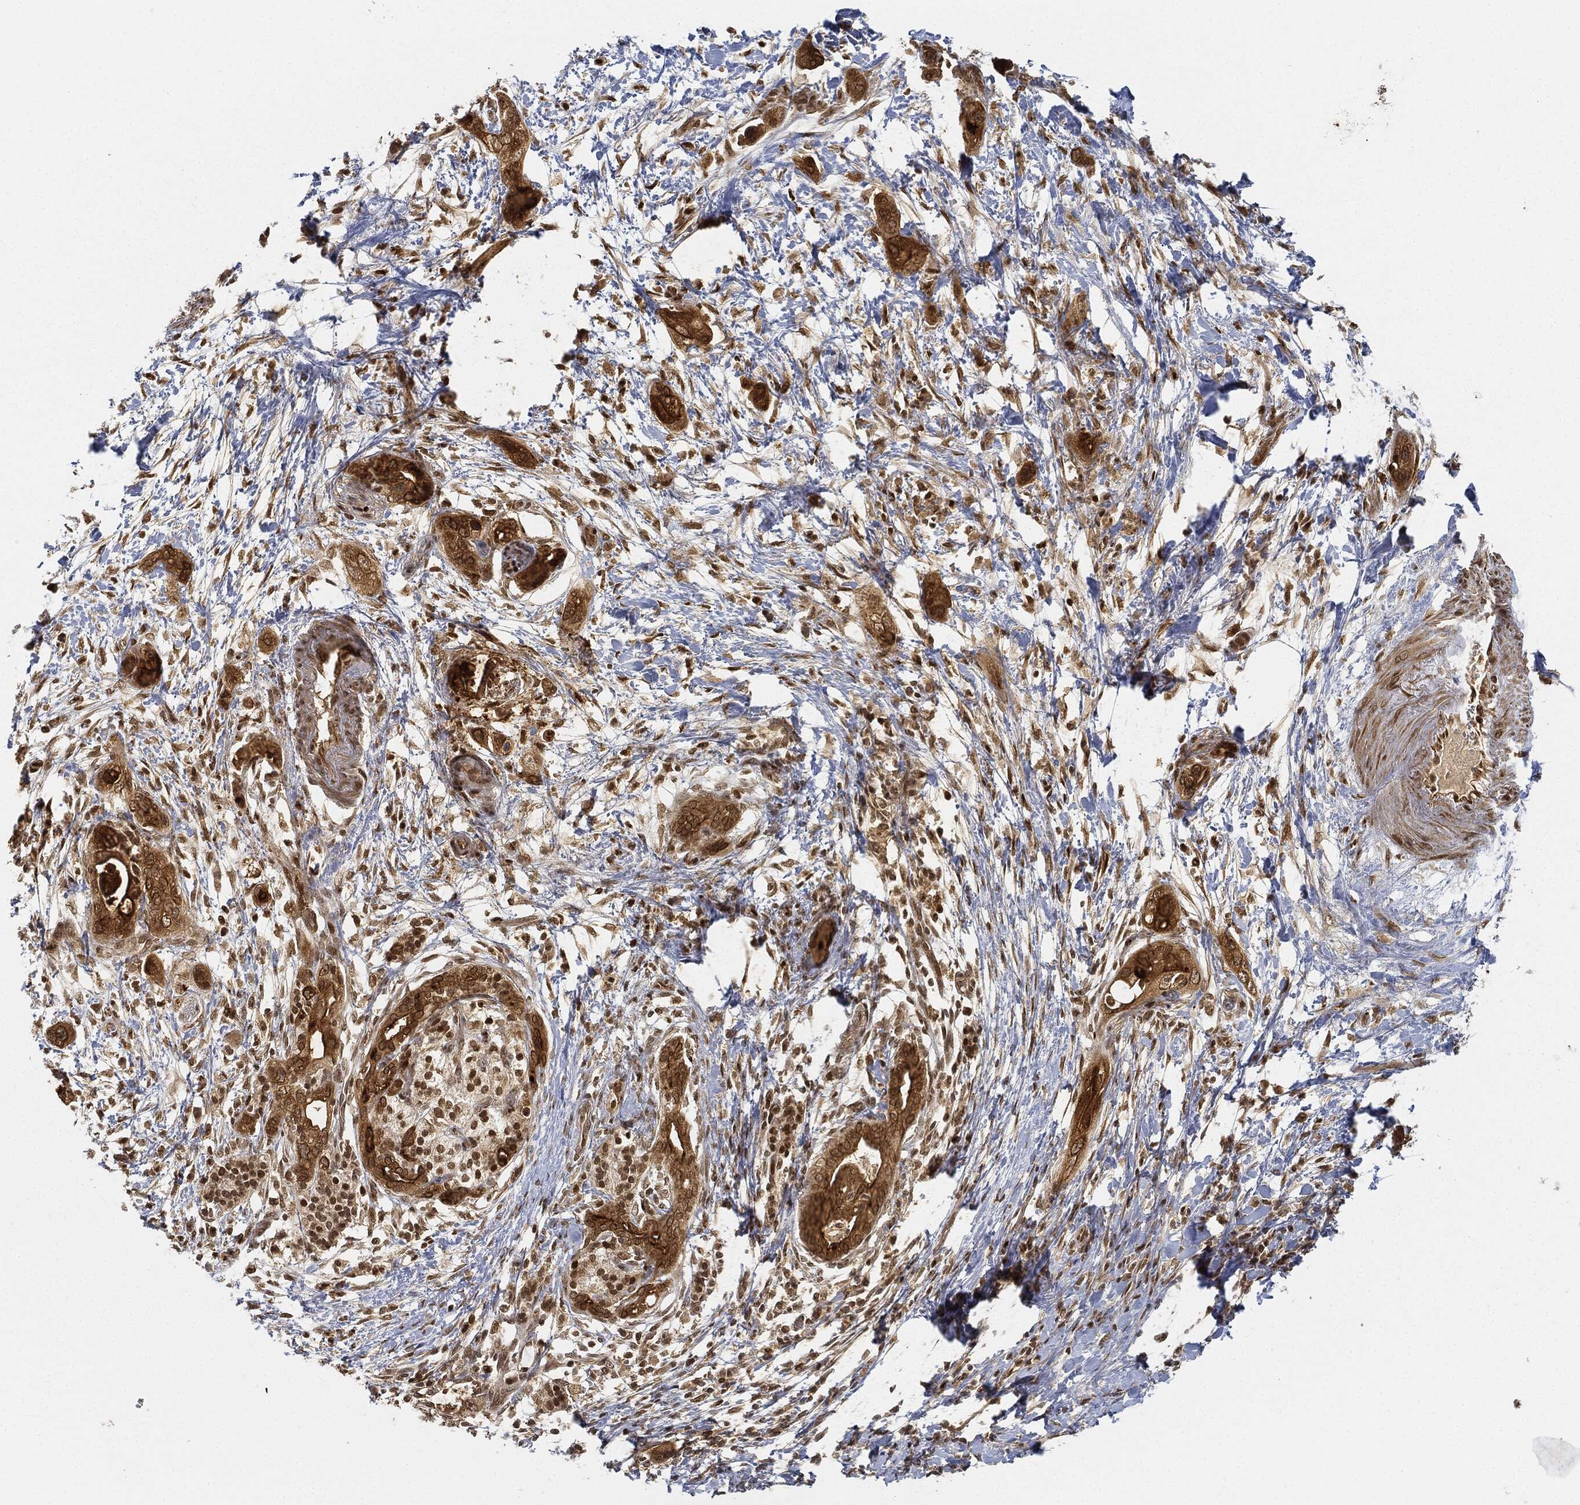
{"staining": {"intensity": "strong", "quantity": "25%-75%", "location": "nuclear"}, "tissue": "pancreatic cancer", "cell_type": "Tumor cells", "image_type": "cancer", "snomed": [{"axis": "morphology", "description": "Adenocarcinoma, NOS"}, {"axis": "topography", "description": "Pancreas"}], "caption": "About 25%-75% of tumor cells in human adenocarcinoma (pancreatic) show strong nuclear protein expression as visualized by brown immunohistochemical staining.", "gene": "CIB1", "patient": {"sex": "male", "age": 44}}